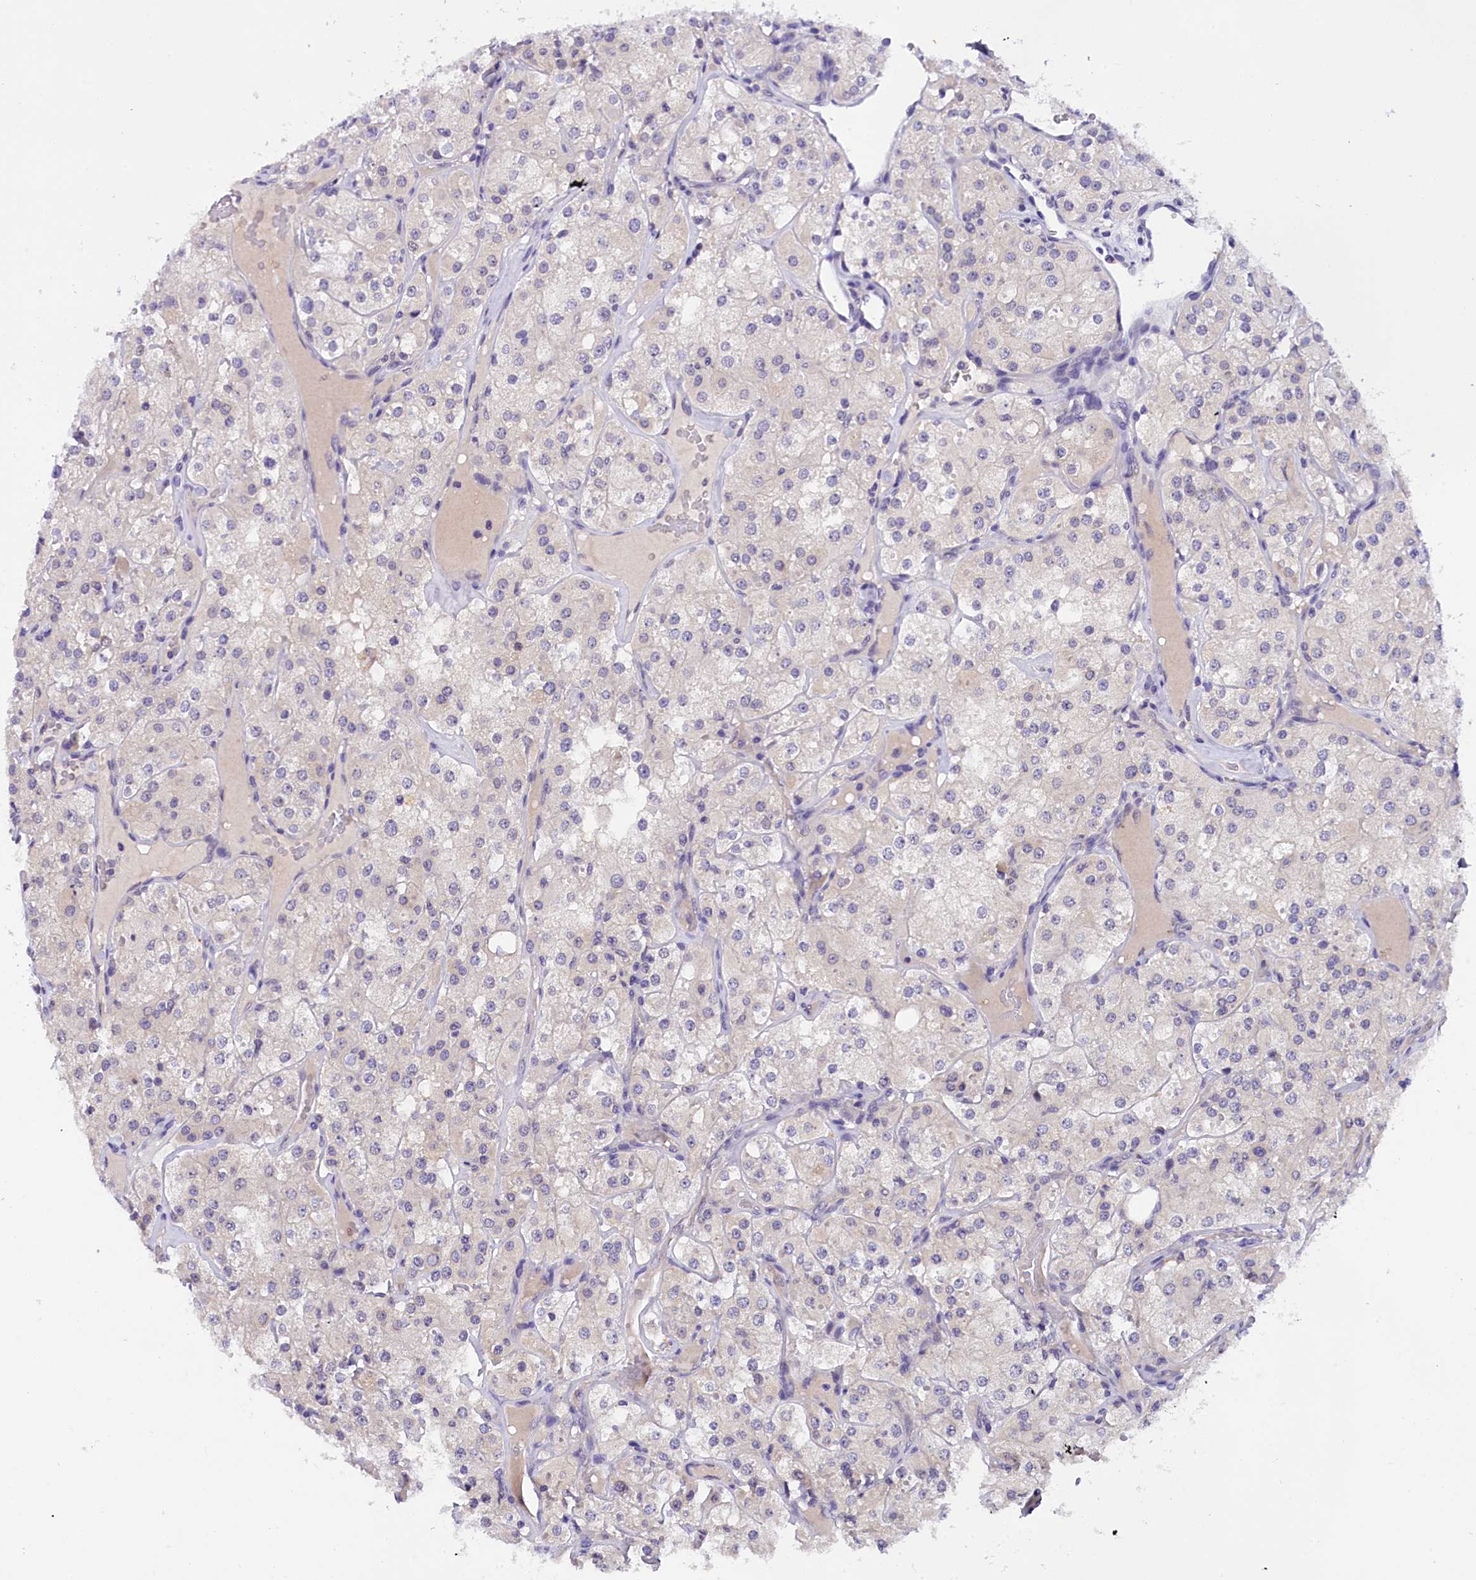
{"staining": {"intensity": "negative", "quantity": "none", "location": "none"}, "tissue": "renal cancer", "cell_type": "Tumor cells", "image_type": "cancer", "snomed": [{"axis": "morphology", "description": "Adenocarcinoma, NOS"}, {"axis": "topography", "description": "Kidney"}], "caption": "Immunohistochemical staining of renal cancer (adenocarcinoma) displays no significant staining in tumor cells. (Stains: DAB IHC with hematoxylin counter stain, Microscopy: brightfield microscopy at high magnification).", "gene": "IQCN", "patient": {"sex": "male", "age": 77}}